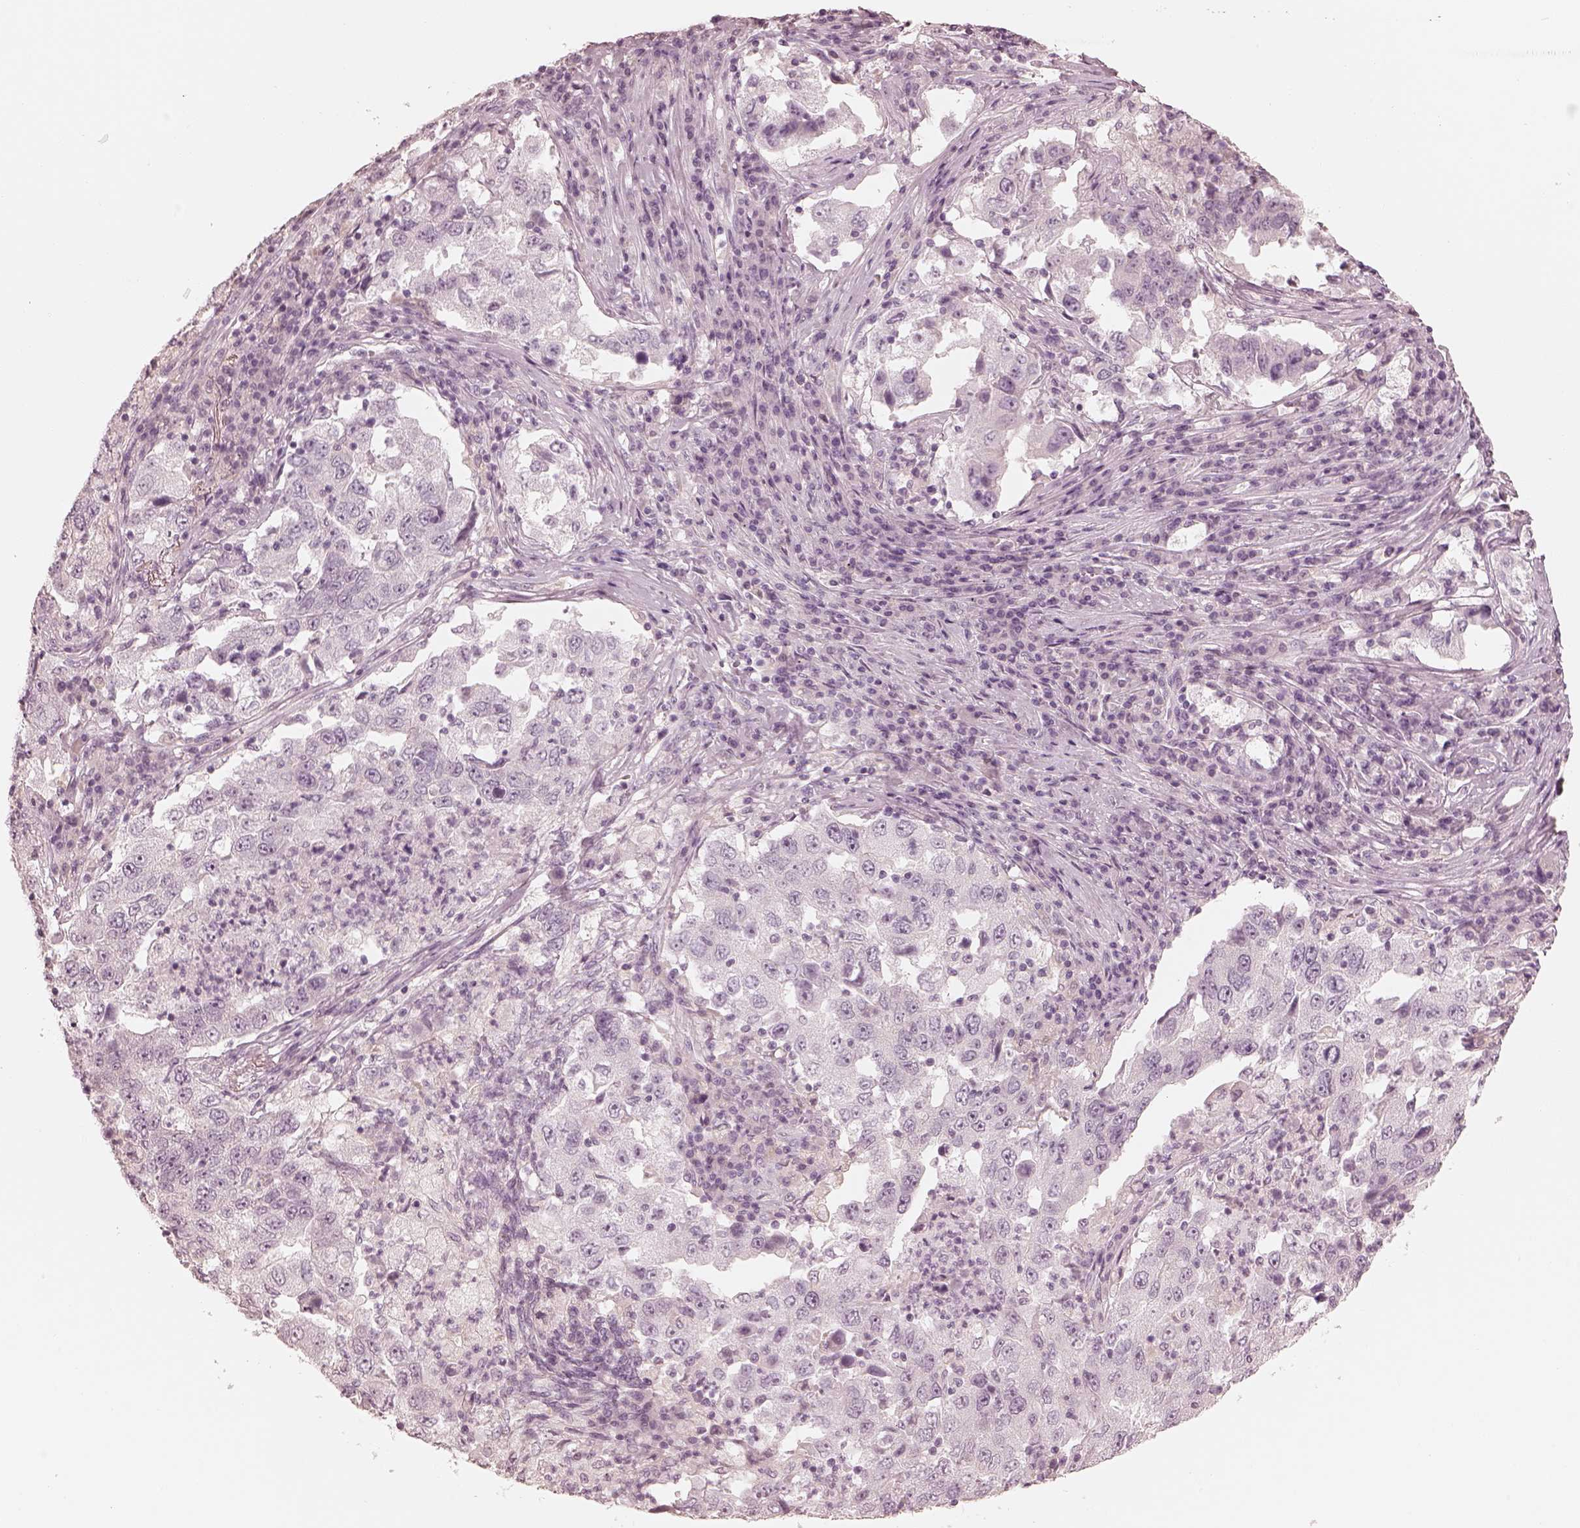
{"staining": {"intensity": "negative", "quantity": "none", "location": "none"}, "tissue": "lung cancer", "cell_type": "Tumor cells", "image_type": "cancer", "snomed": [{"axis": "morphology", "description": "Adenocarcinoma, NOS"}, {"axis": "topography", "description": "Lung"}], "caption": "This is a image of IHC staining of lung adenocarcinoma, which shows no positivity in tumor cells. Brightfield microscopy of IHC stained with DAB (3,3'-diaminobenzidine) (brown) and hematoxylin (blue), captured at high magnification.", "gene": "CALR3", "patient": {"sex": "male", "age": 73}}